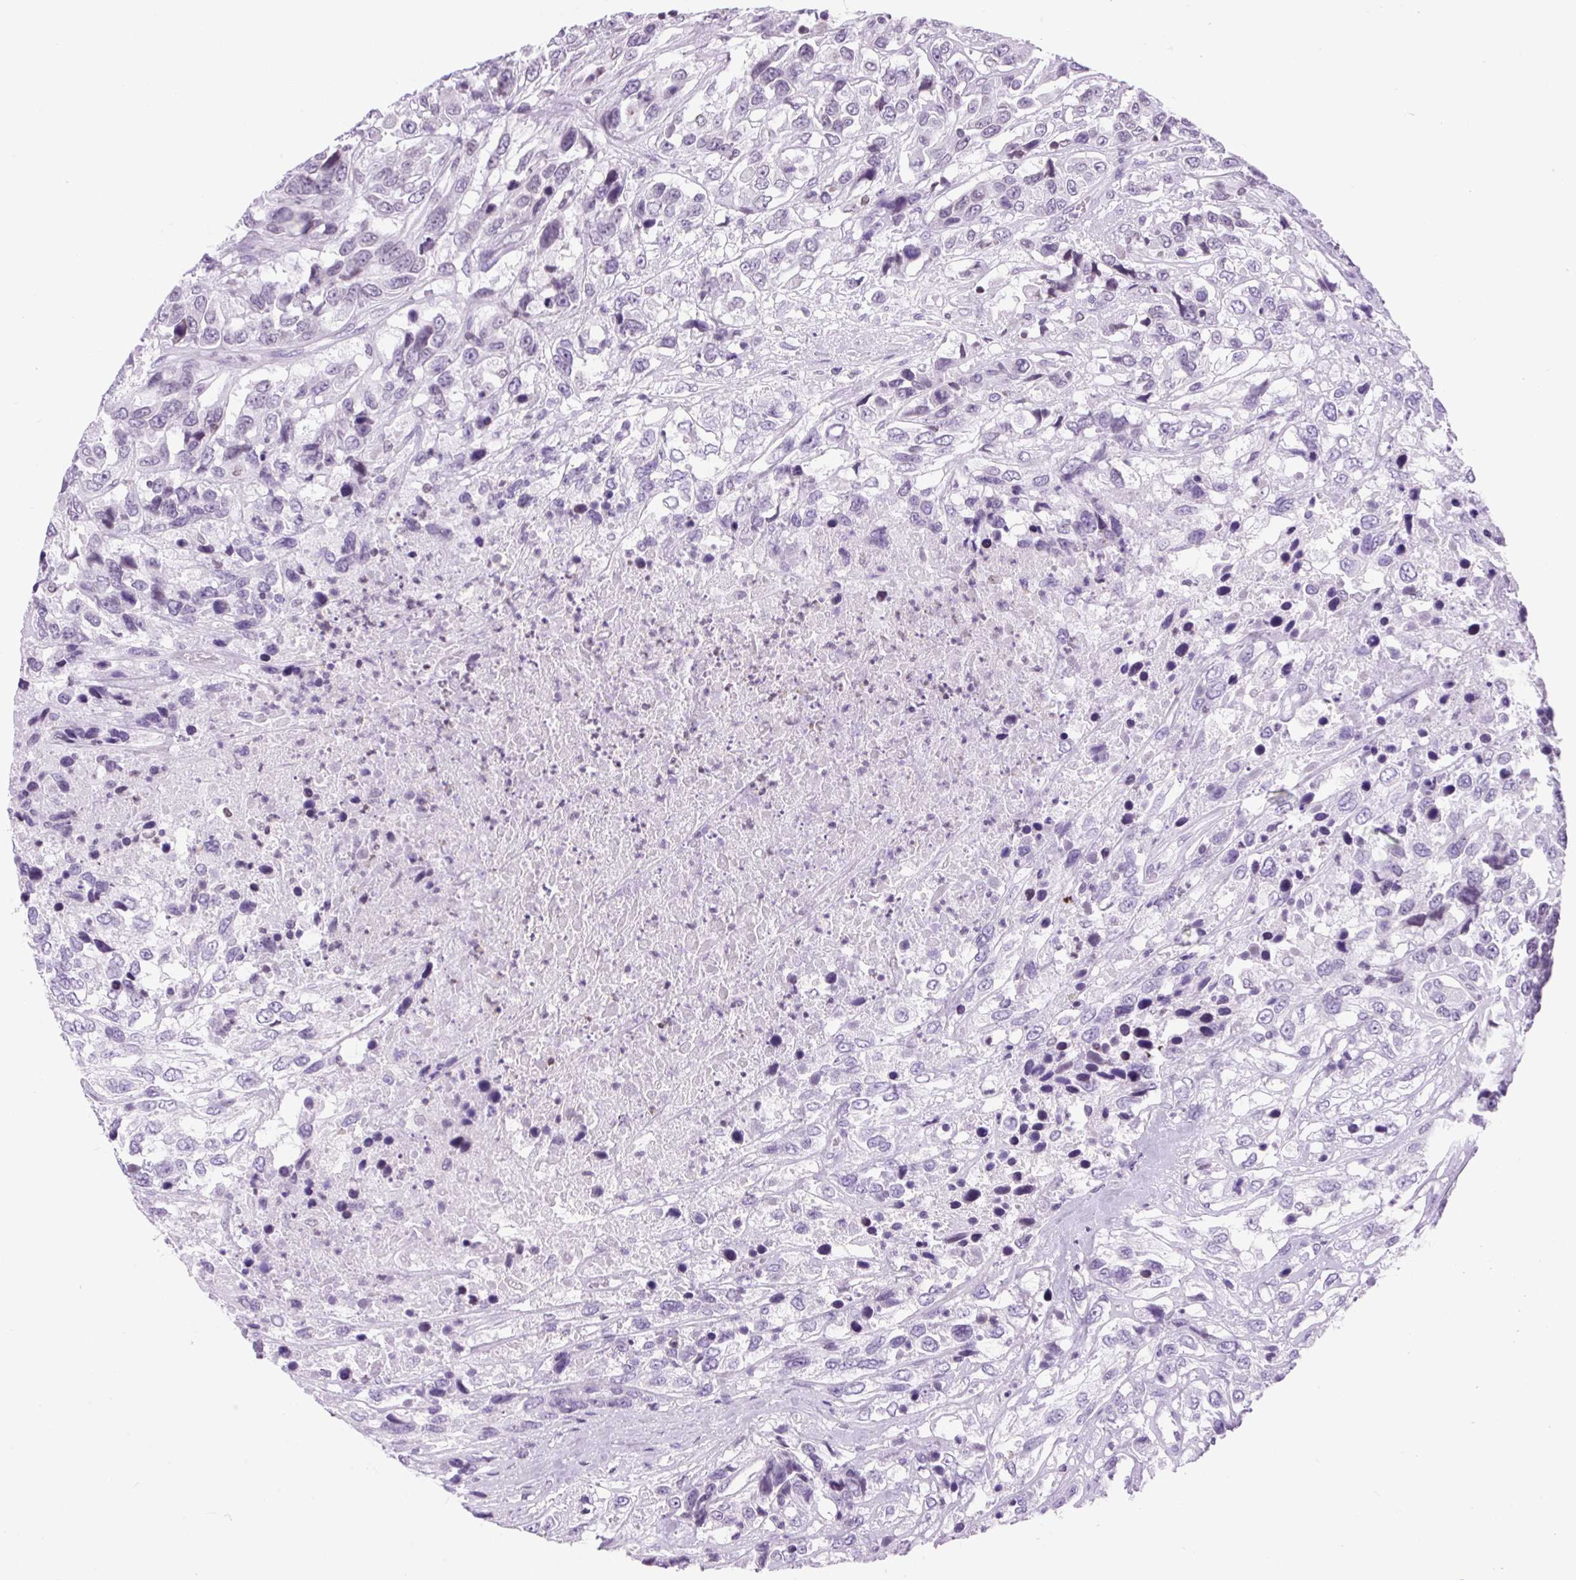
{"staining": {"intensity": "negative", "quantity": "none", "location": "none"}, "tissue": "urothelial cancer", "cell_type": "Tumor cells", "image_type": "cancer", "snomed": [{"axis": "morphology", "description": "Urothelial carcinoma, High grade"}, {"axis": "topography", "description": "Urinary bladder"}], "caption": "High-grade urothelial carcinoma was stained to show a protein in brown. There is no significant staining in tumor cells.", "gene": "VPREB1", "patient": {"sex": "female", "age": 70}}